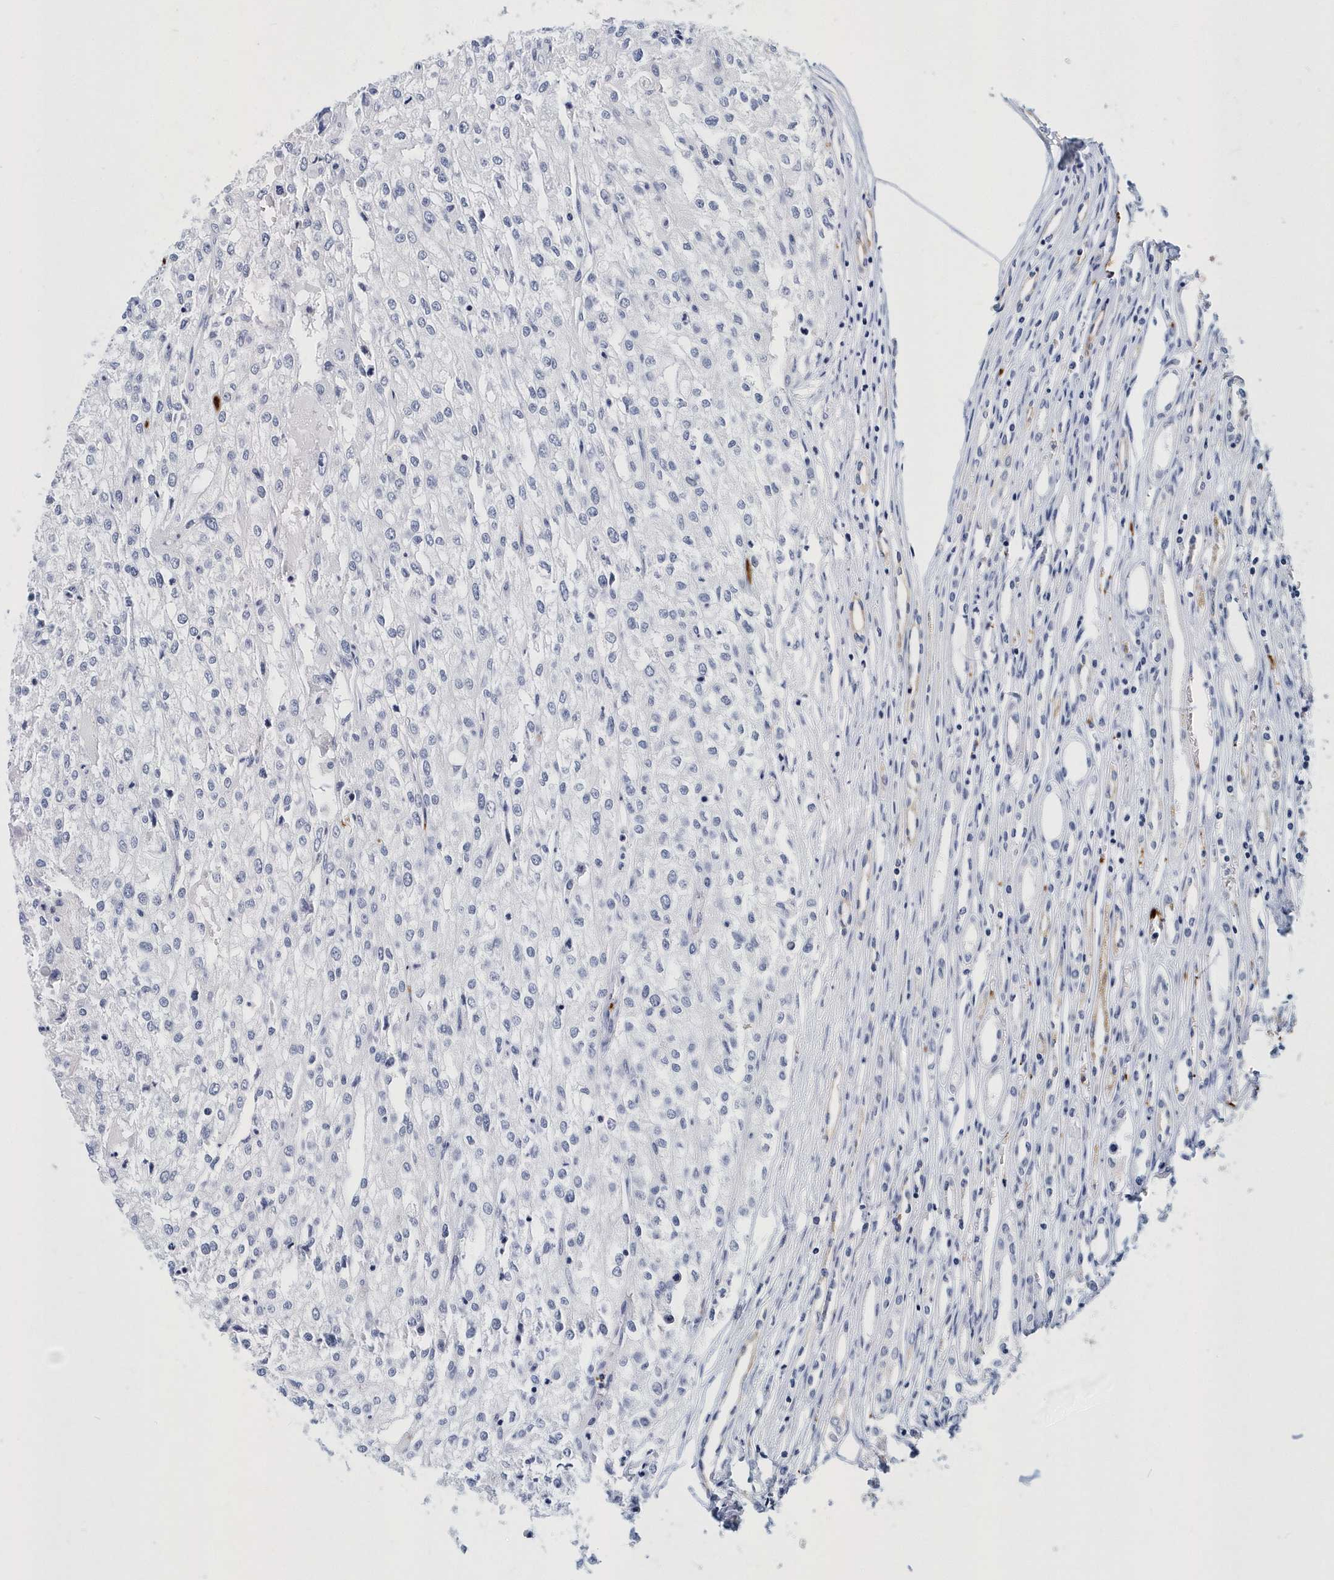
{"staining": {"intensity": "negative", "quantity": "none", "location": "none"}, "tissue": "renal cancer", "cell_type": "Tumor cells", "image_type": "cancer", "snomed": [{"axis": "morphology", "description": "Adenocarcinoma, NOS"}, {"axis": "topography", "description": "Kidney"}], "caption": "Protein analysis of renal cancer demonstrates no significant staining in tumor cells.", "gene": "ITGA2B", "patient": {"sex": "female", "age": 54}}